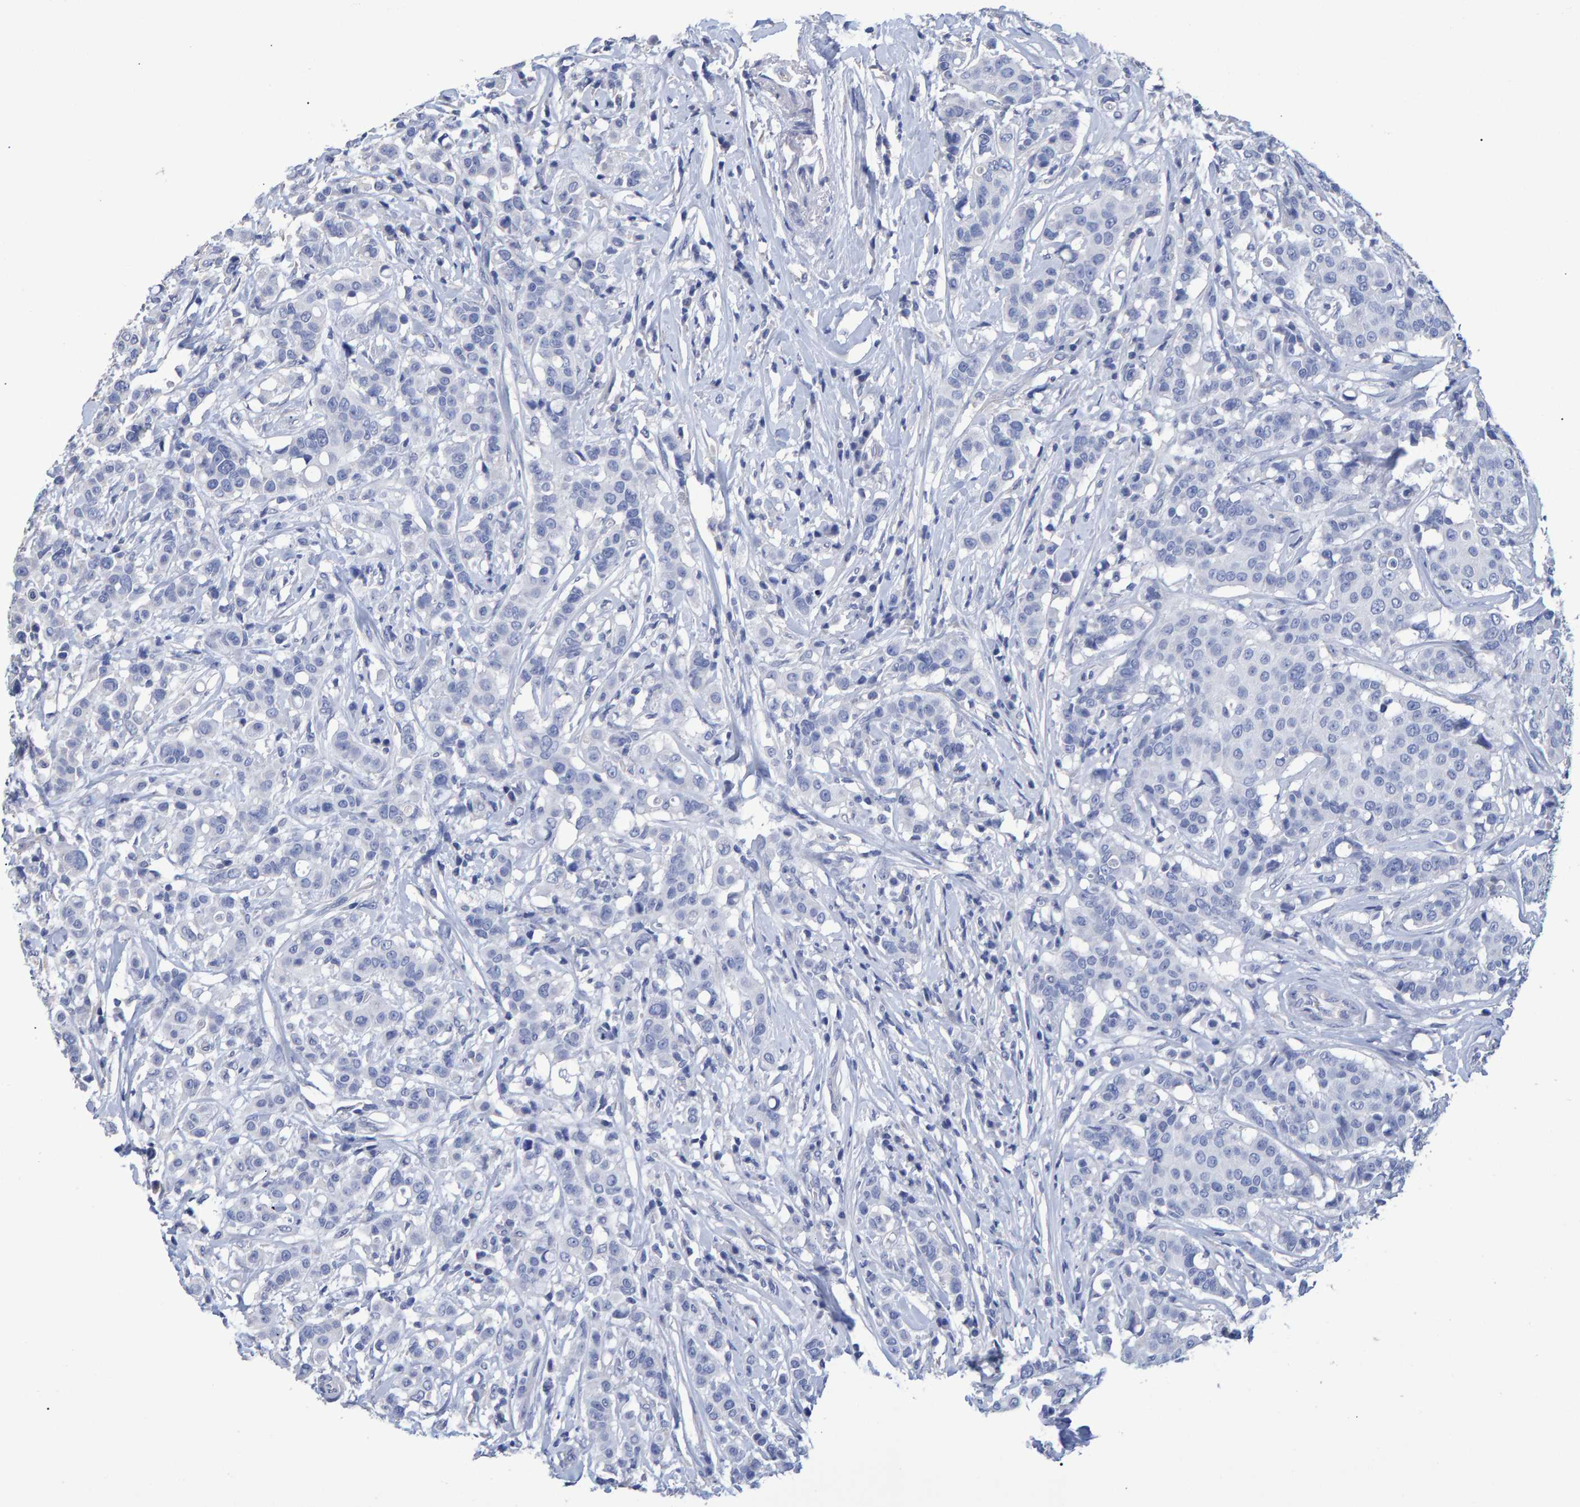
{"staining": {"intensity": "negative", "quantity": "none", "location": "none"}, "tissue": "breast cancer", "cell_type": "Tumor cells", "image_type": "cancer", "snomed": [{"axis": "morphology", "description": "Duct carcinoma"}, {"axis": "topography", "description": "Breast"}], "caption": "High magnification brightfield microscopy of breast cancer stained with DAB (brown) and counterstained with hematoxylin (blue): tumor cells show no significant positivity. (DAB immunohistochemistry (IHC), high magnification).", "gene": "HEMGN", "patient": {"sex": "female", "age": 27}}